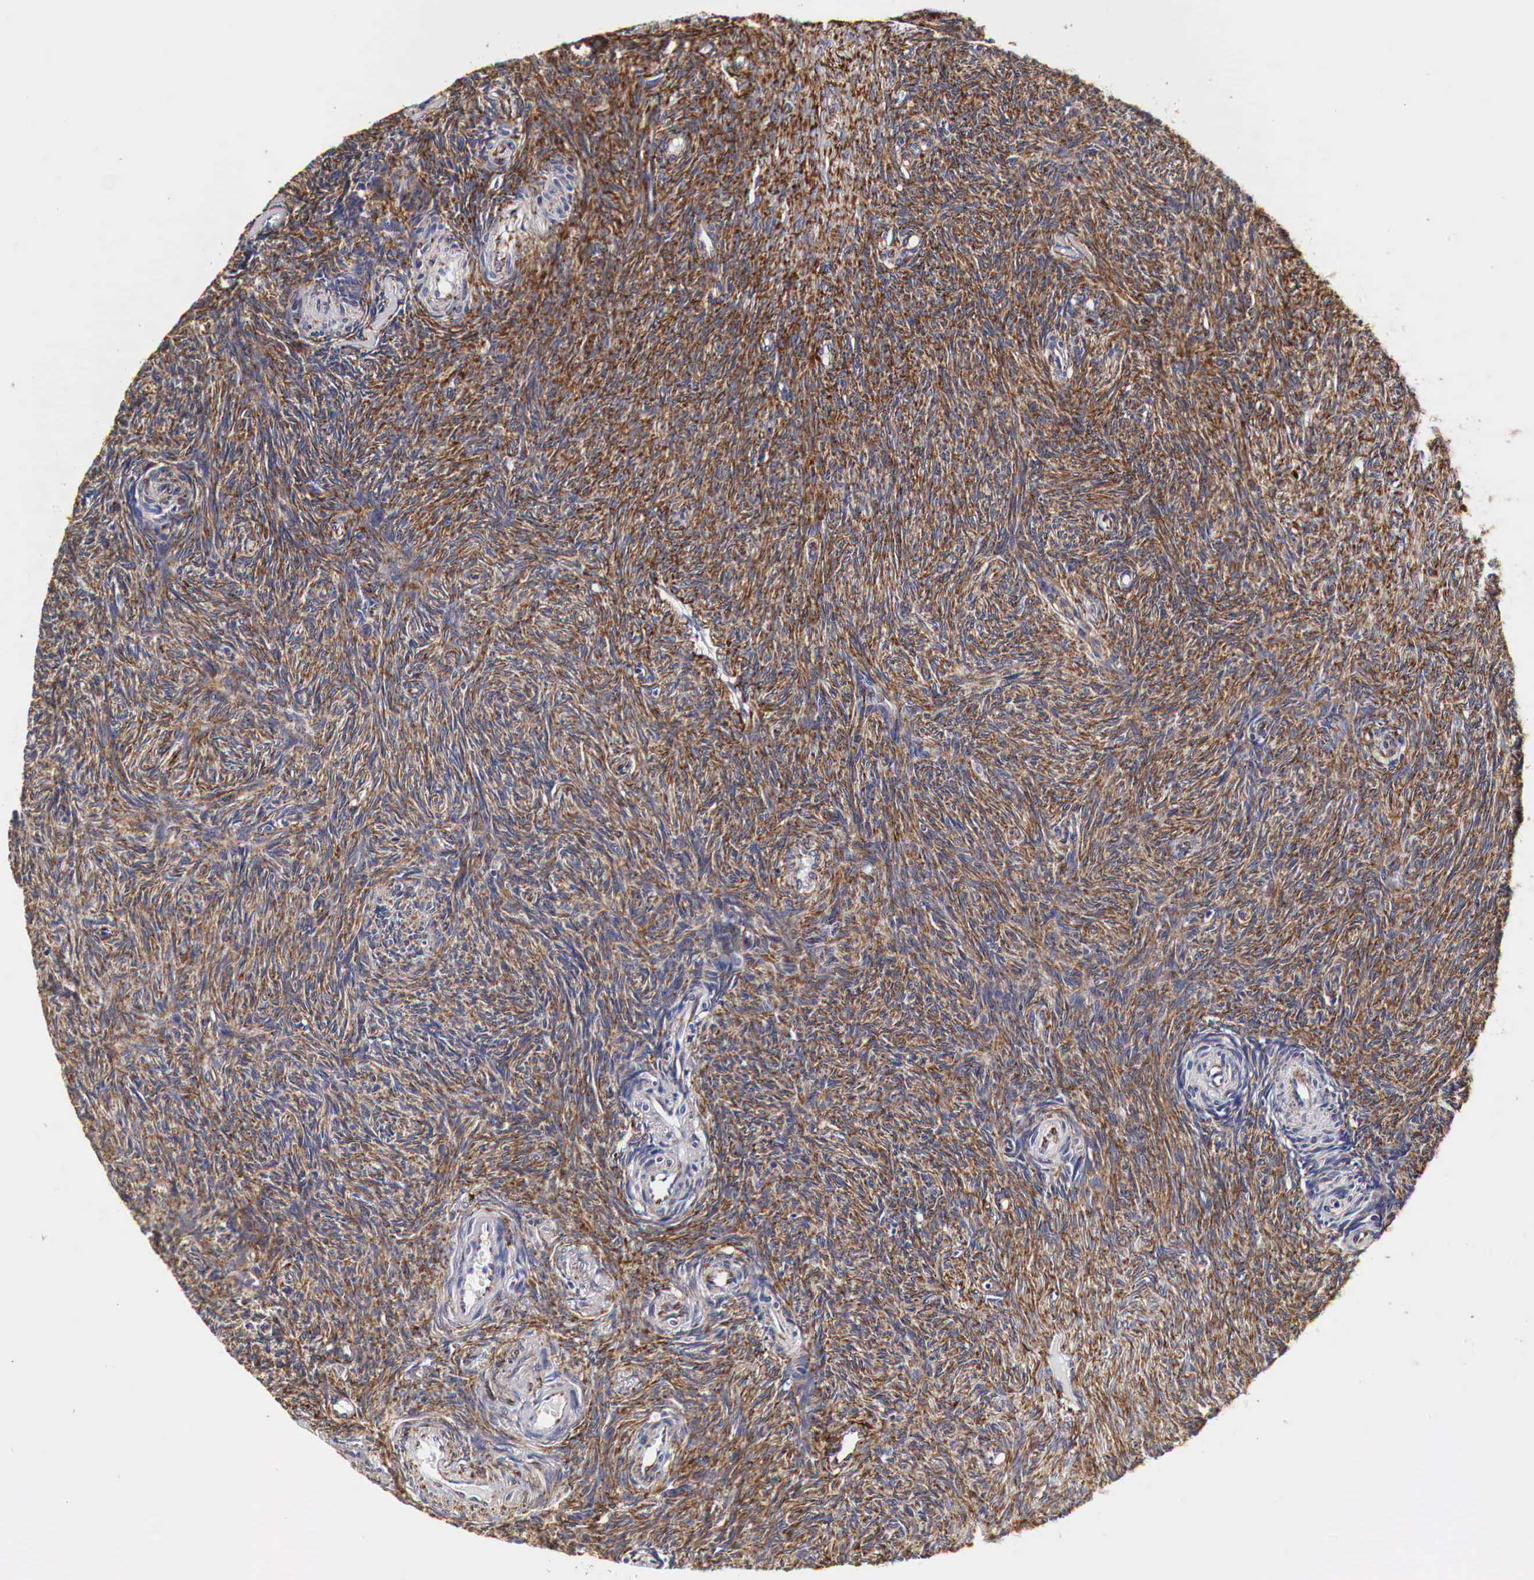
{"staining": {"intensity": "strong", "quantity": ">75%", "location": "cytoplasmic/membranous"}, "tissue": "ovary", "cell_type": "Ovarian stroma cells", "image_type": "normal", "snomed": [{"axis": "morphology", "description": "Normal tissue, NOS"}, {"axis": "topography", "description": "Ovary"}], "caption": "Strong cytoplasmic/membranous expression for a protein is seen in about >75% of ovarian stroma cells of unremarkable ovary using immunohistochemistry (IHC).", "gene": "CKAP4", "patient": {"sex": "female", "age": 32}}